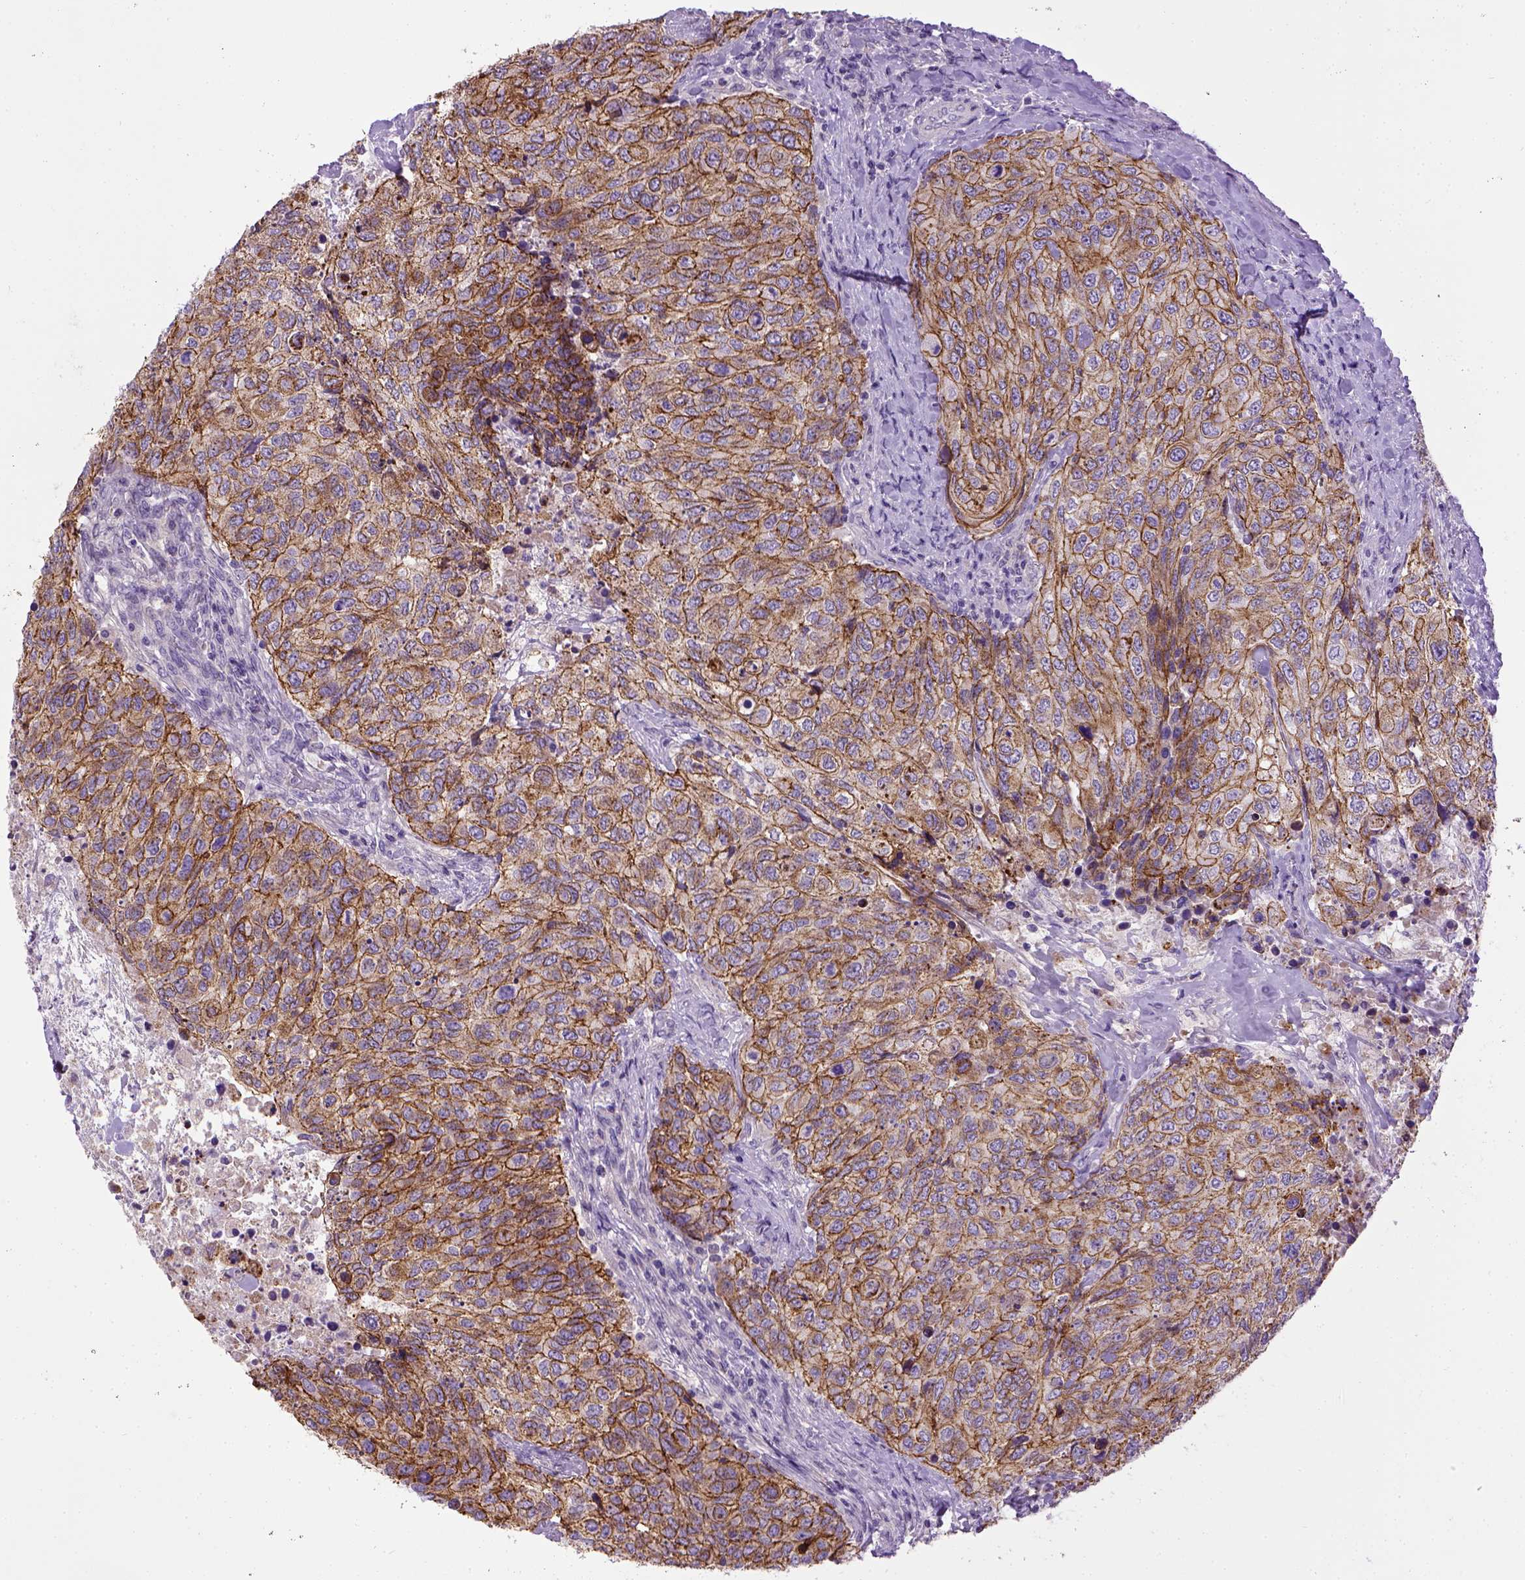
{"staining": {"intensity": "strong", "quantity": ">75%", "location": "cytoplasmic/membranous"}, "tissue": "urothelial cancer", "cell_type": "Tumor cells", "image_type": "cancer", "snomed": [{"axis": "morphology", "description": "Urothelial carcinoma, High grade"}, {"axis": "topography", "description": "Urinary bladder"}], "caption": "Protein expression analysis of high-grade urothelial carcinoma shows strong cytoplasmic/membranous staining in about >75% of tumor cells. (IHC, brightfield microscopy, high magnification).", "gene": "CDH1", "patient": {"sex": "female", "age": 78}}